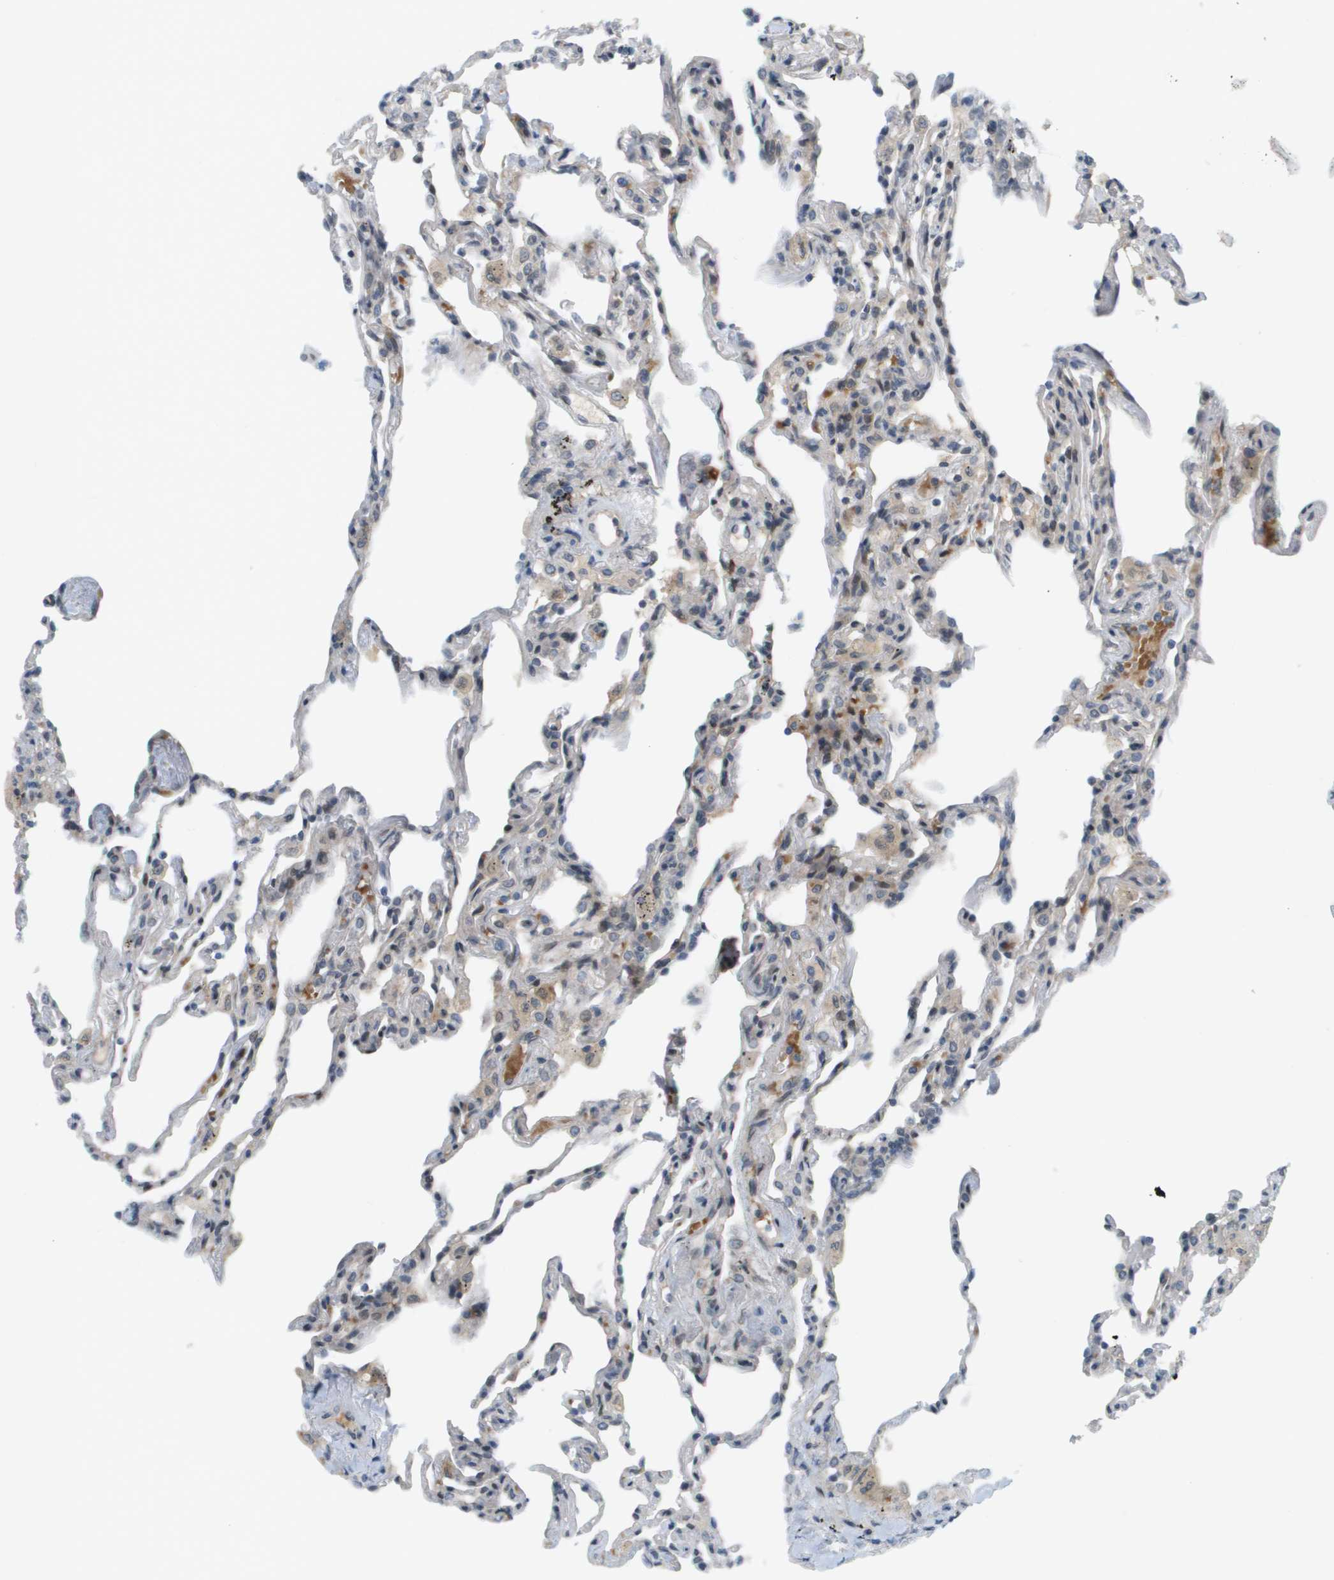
{"staining": {"intensity": "weak", "quantity": "<25%", "location": "cytoplasmic/membranous"}, "tissue": "lung", "cell_type": "Alveolar cells", "image_type": "normal", "snomed": [{"axis": "morphology", "description": "Normal tissue, NOS"}, {"axis": "topography", "description": "Lung"}], "caption": "DAB (3,3'-diaminobenzidine) immunohistochemical staining of unremarkable lung demonstrates no significant positivity in alveolar cells. (Immunohistochemistry, brightfield microscopy, high magnification).", "gene": "CACNB4", "patient": {"sex": "male", "age": 59}}